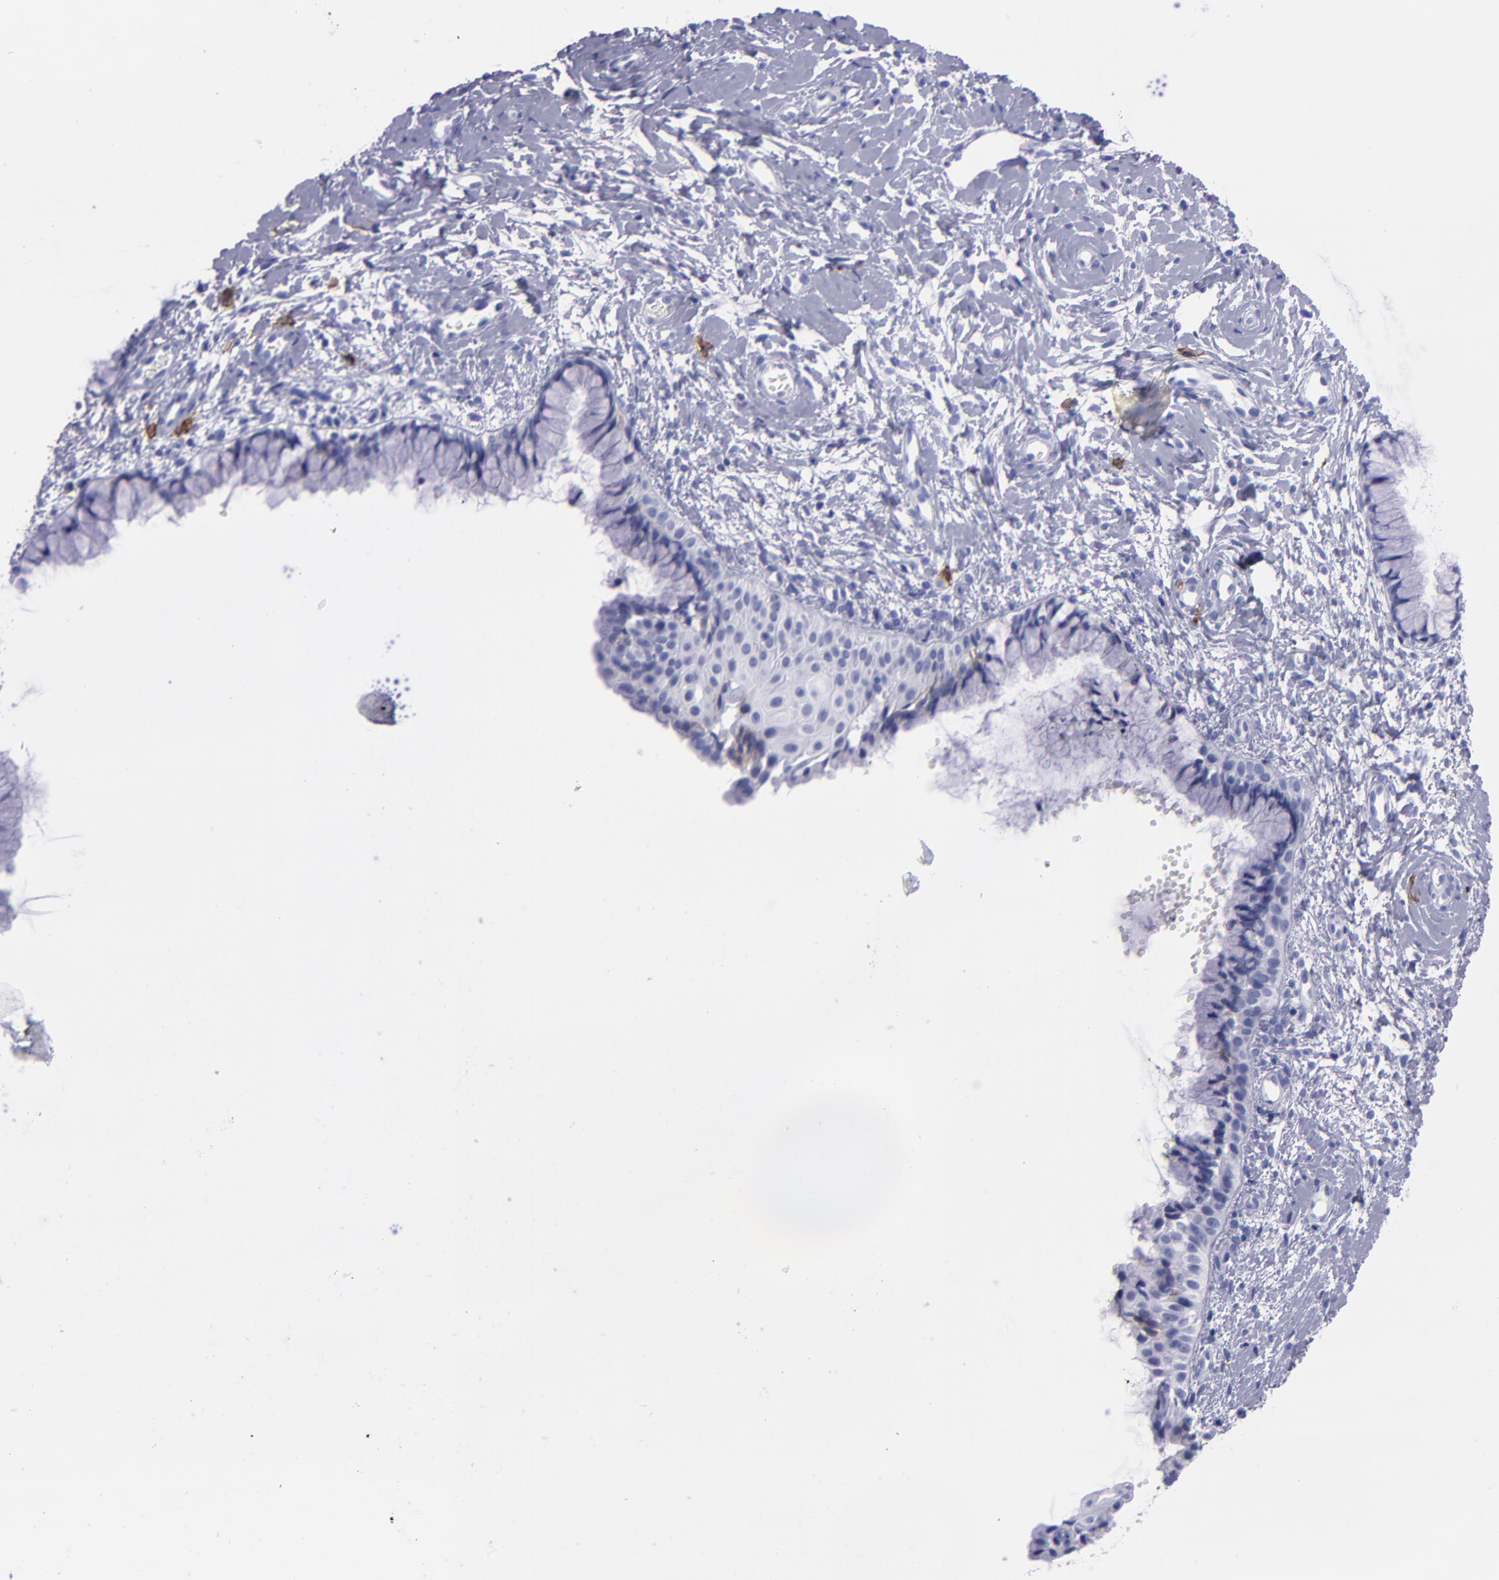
{"staining": {"intensity": "negative", "quantity": "none", "location": "none"}, "tissue": "cervix", "cell_type": "Glandular cells", "image_type": "normal", "snomed": [{"axis": "morphology", "description": "Normal tissue, NOS"}, {"axis": "topography", "description": "Cervix"}], "caption": "Immunohistochemistry (IHC) of normal cervix exhibits no positivity in glandular cells. (DAB (3,3'-diaminobenzidine) IHC with hematoxylin counter stain).", "gene": "CD38", "patient": {"sex": "female", "age": 46}}